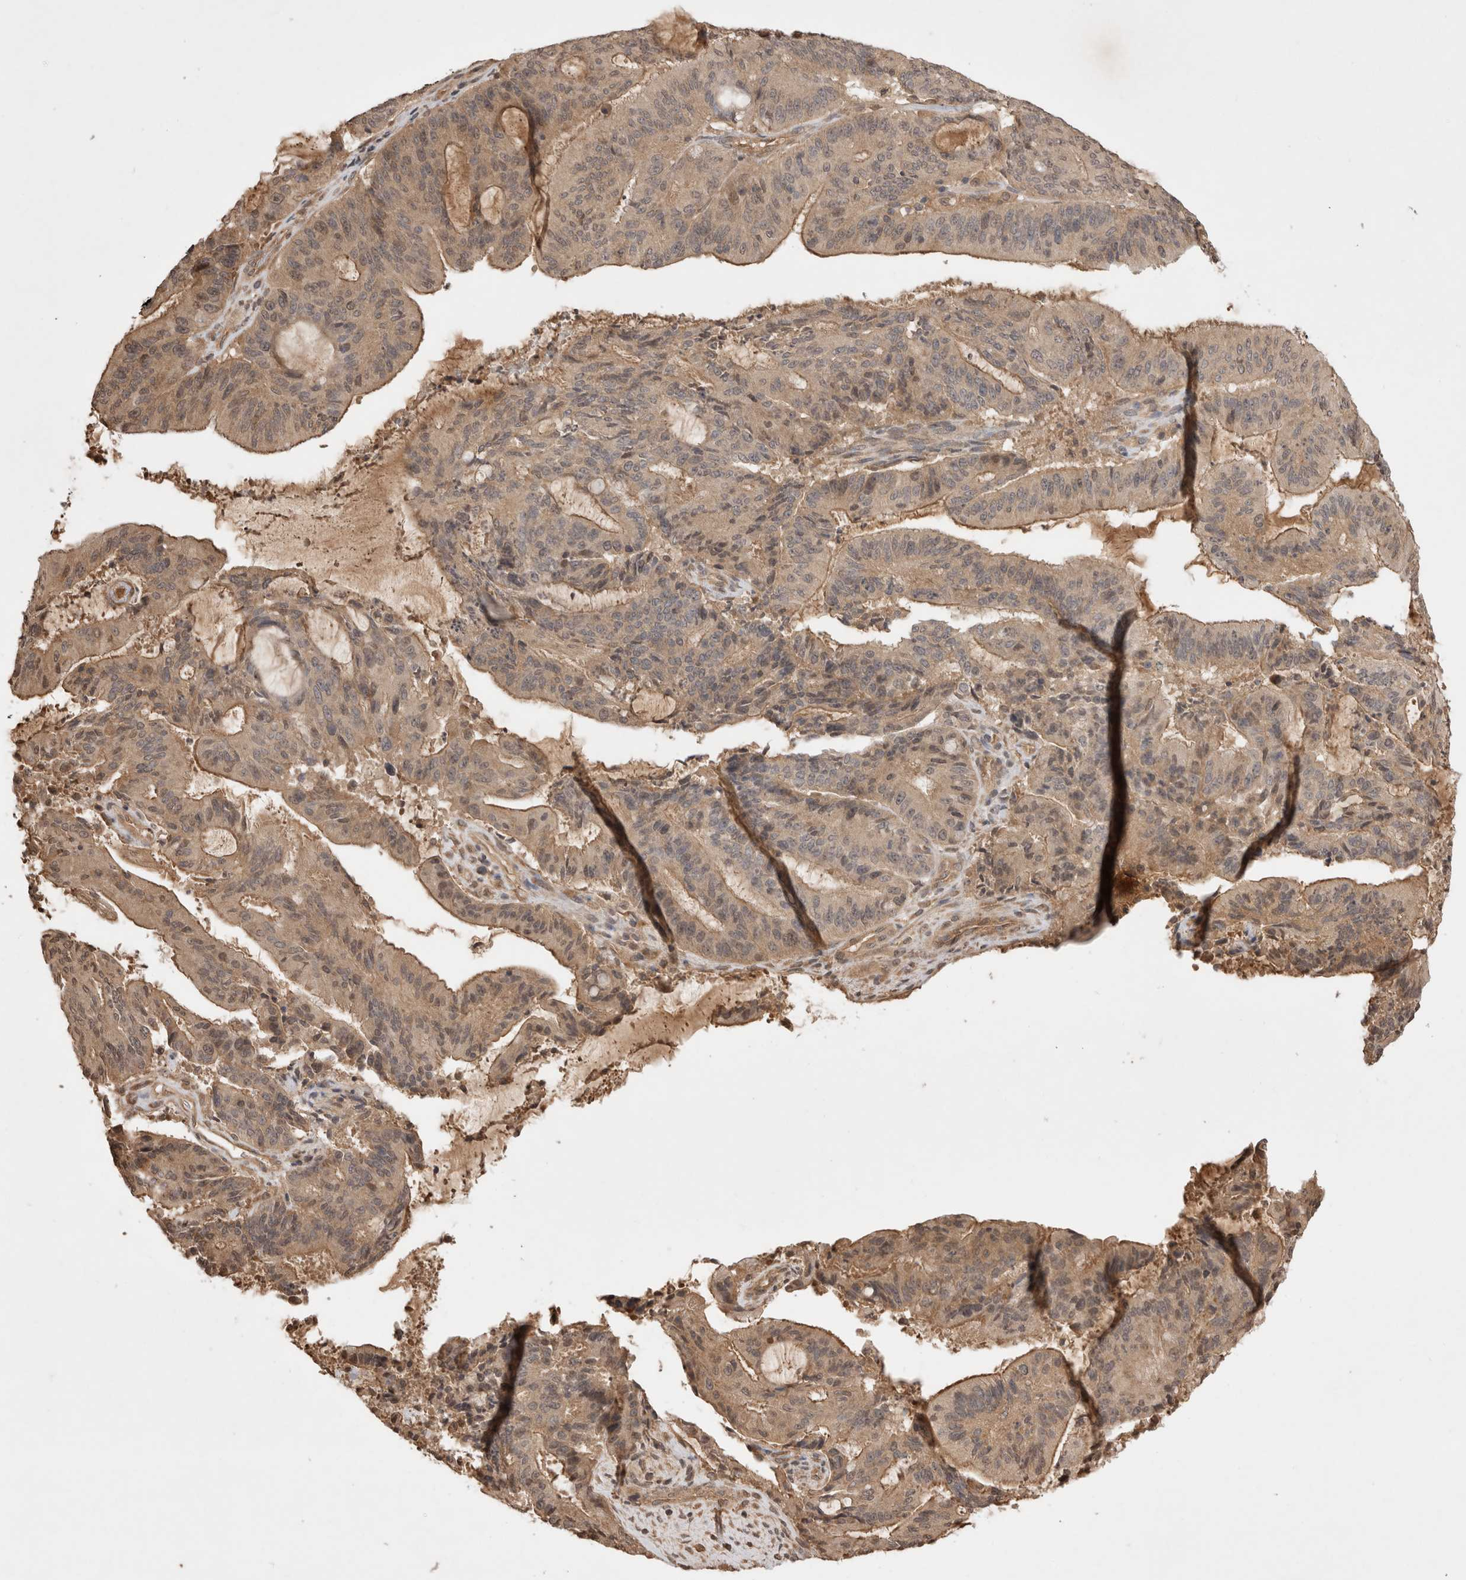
{"staining": {"intensity": "weak", "quantity": ">75%", "location": "cytoplasmic/membranous"}, "tissue": "liver cancer", "cell_type": "Tumor cells", "image_type": "cancer", "snomed": [{"axis": "morphology", "description": "Normal tissue, NOS"}, {"axis": "morphology", "description": "Cholangiocarcinoma"}, {"axis": "topography", "description": "Liver"}, {"axis": "topography", "description": "Peripheral nerve tissue"}], "caption": "IHC photomicrograph of liver cholangiocarcinoma stained for a protein (brown), which exhibits low levels of weak cytoplasmic/membranous staining in approximately >75% of tumor cells.", "gene": "PRMT3", "patient": {"sex": "female", "age": 73}}